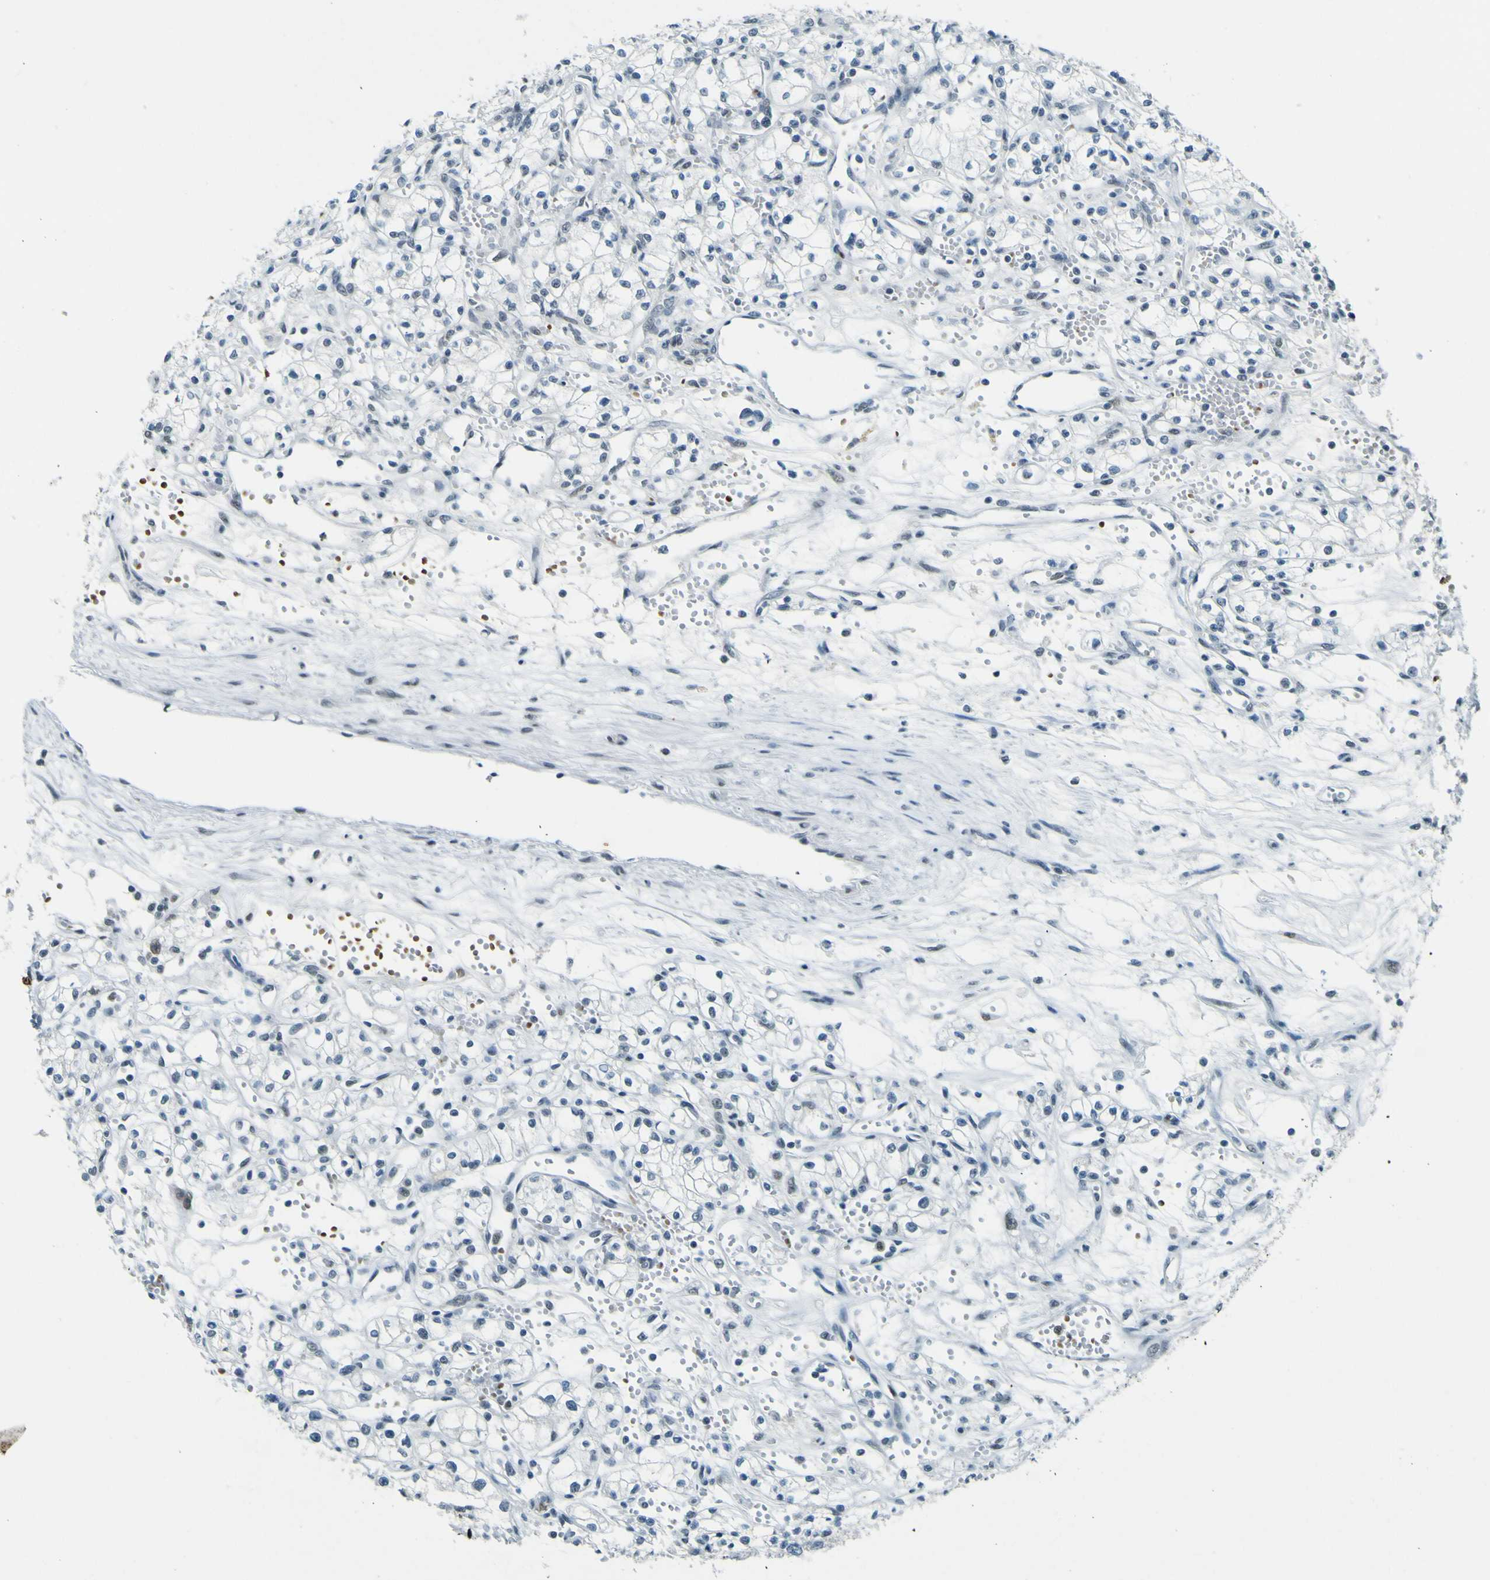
{"staining": {"intensity": "negative", "quantity": "none", "location": "none"}, "tissue": "renal cancer", "cell_type": "Tumor cells", "image_type": "cancer", "snomed": [{"axis": "morphology", "description": "Normal tissue, NOS"}, {"axis": "morphology", "description": "Adenocarcinoma, NOS"}, {"axis": "topography", "description": "Kidney"}], "caption": "High power microscopy micrograph of an immunohistochemistry (IHC) image of renal cancer, revealing no significant staining in tumor cells.", "gene": "CEBPG", "patient": {"sex": "male", "age": 59}}